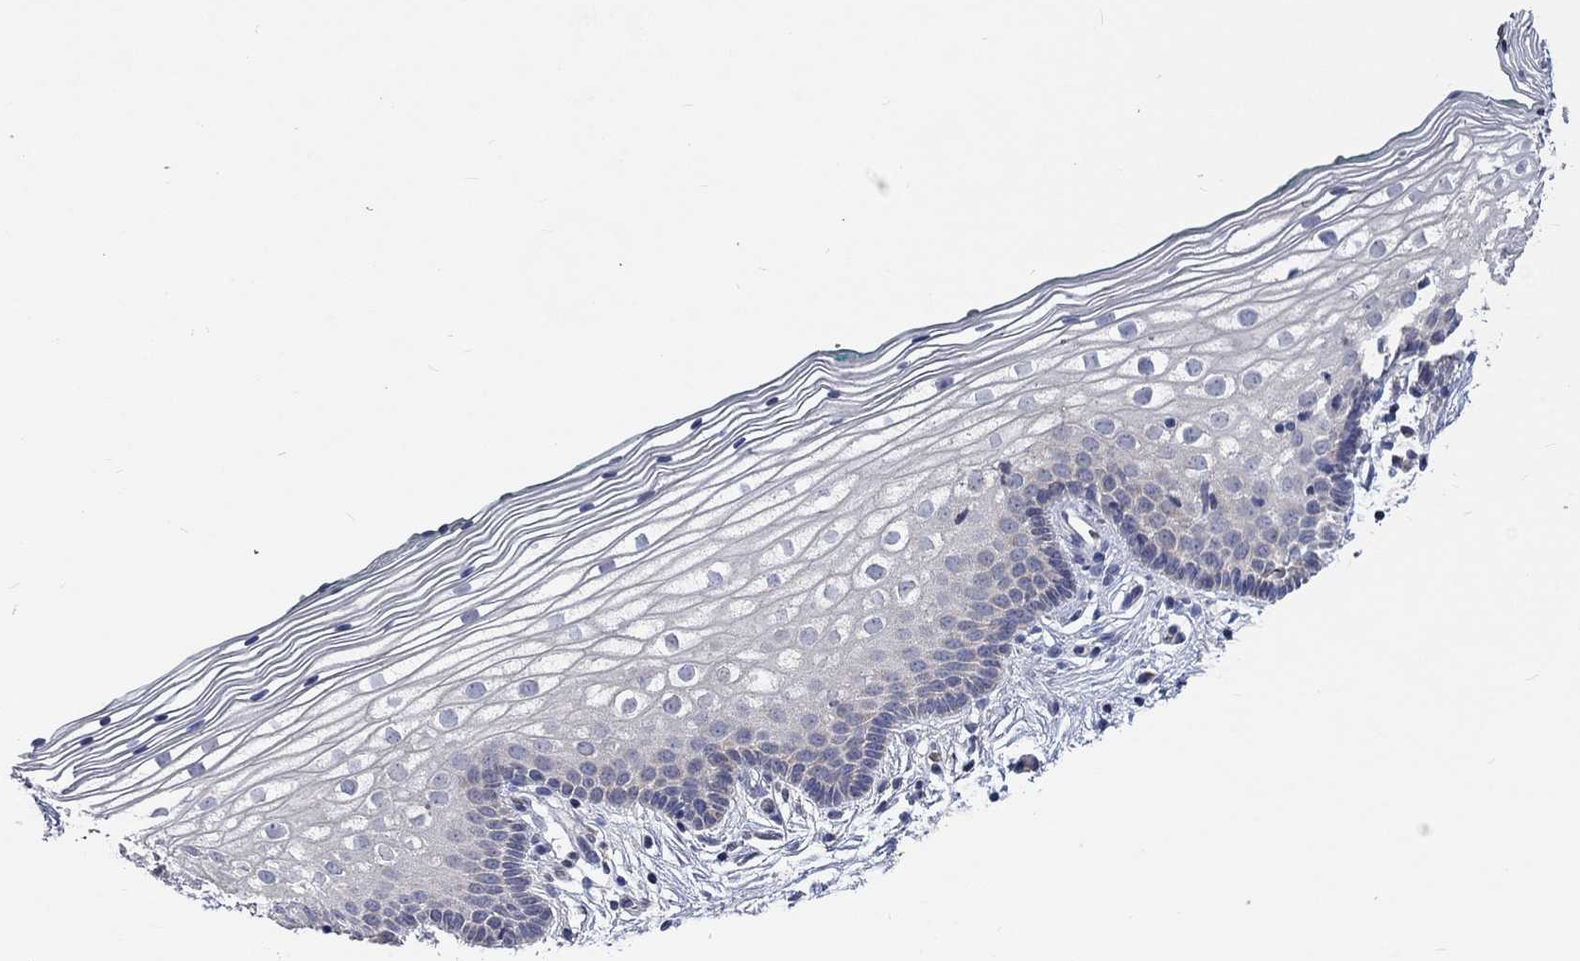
{"staining": {"intensity": "negative", "quantity": "none", "location": "none"}, "tissue": "vagina", "cell_type": "Squamous epithelial cells", "image_type": "normal", "snomed": [{"axis": "morphology", "description": "Normal tissue, NOS"}, {"axis": "topography", "description": "Vagina"}], "caption": "A high-resolution photomicrograph shows immunohistochemistry staining of benign vagina, which exhibits no significant staining in squamous epithelial cells.", "gene": "UGT8", "patient": {"sex": "female", "age": 36}}